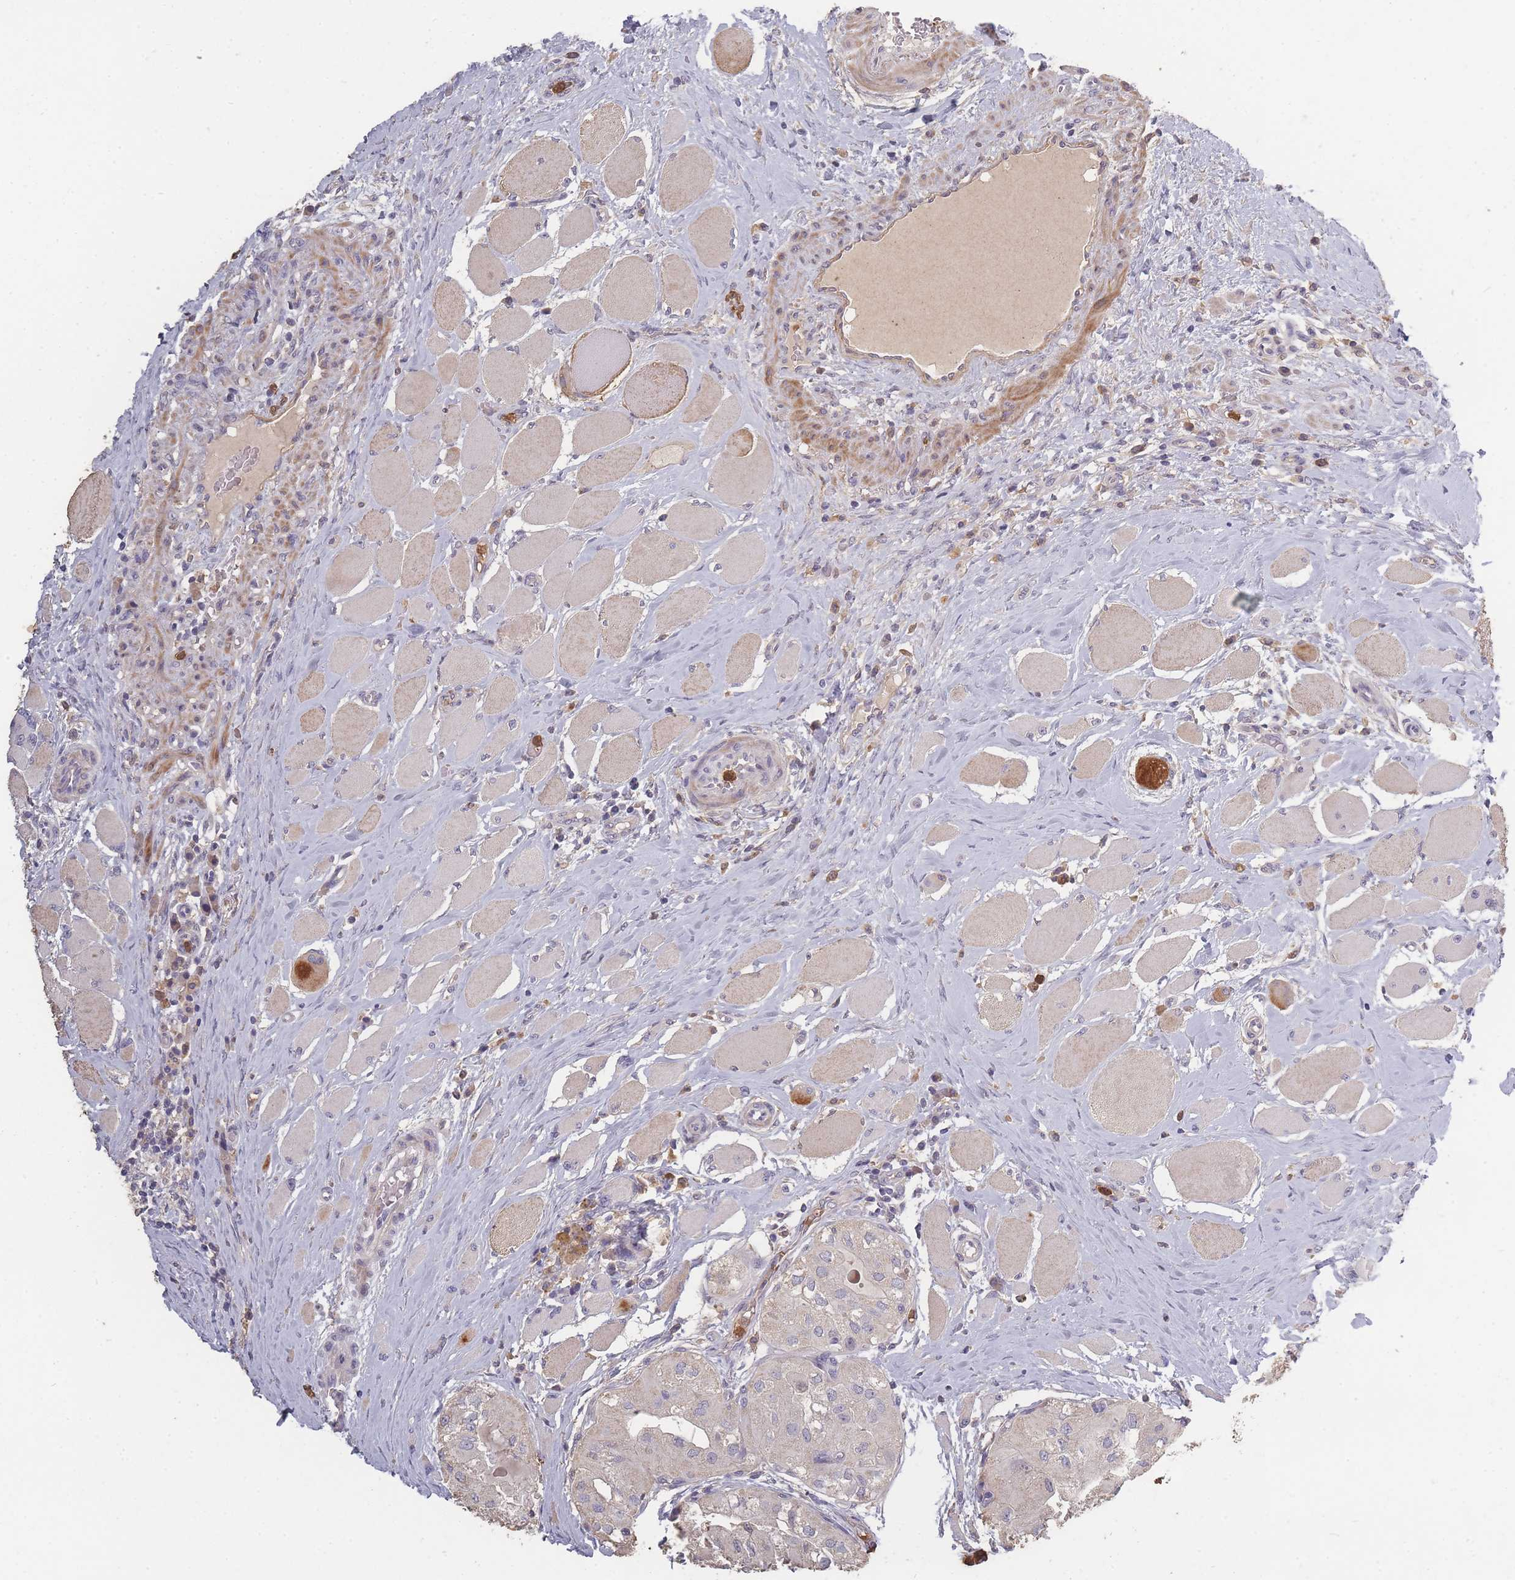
{"staining": {"intensity": "negative", "quantity": "none", "location": "none"}, "tissue": "thyroid cancer", "cell_type": "Tumor cells", "image_type": "cancer", "snomed": [{"axis": "morphology", "description": "Papillary adenocarcinoma, NOS"}, {"axis": "topography", "description": "Thyroid gland"}], "caption": "DAB (3,3'-diaminobenzidine) immunohistochemical staining of human thyroid papillary adenocarcinoma exhibits no significant expression in tumor cells. (Stains: DAB (3,3'-diaminobenzidine) immunohistochemistry (IHC) with hematoxylin counter stain, Microscopy: brightfield microscopy at high magnification).", "gene": "BST1", "patient": {"sex": "female", "age": 59}}